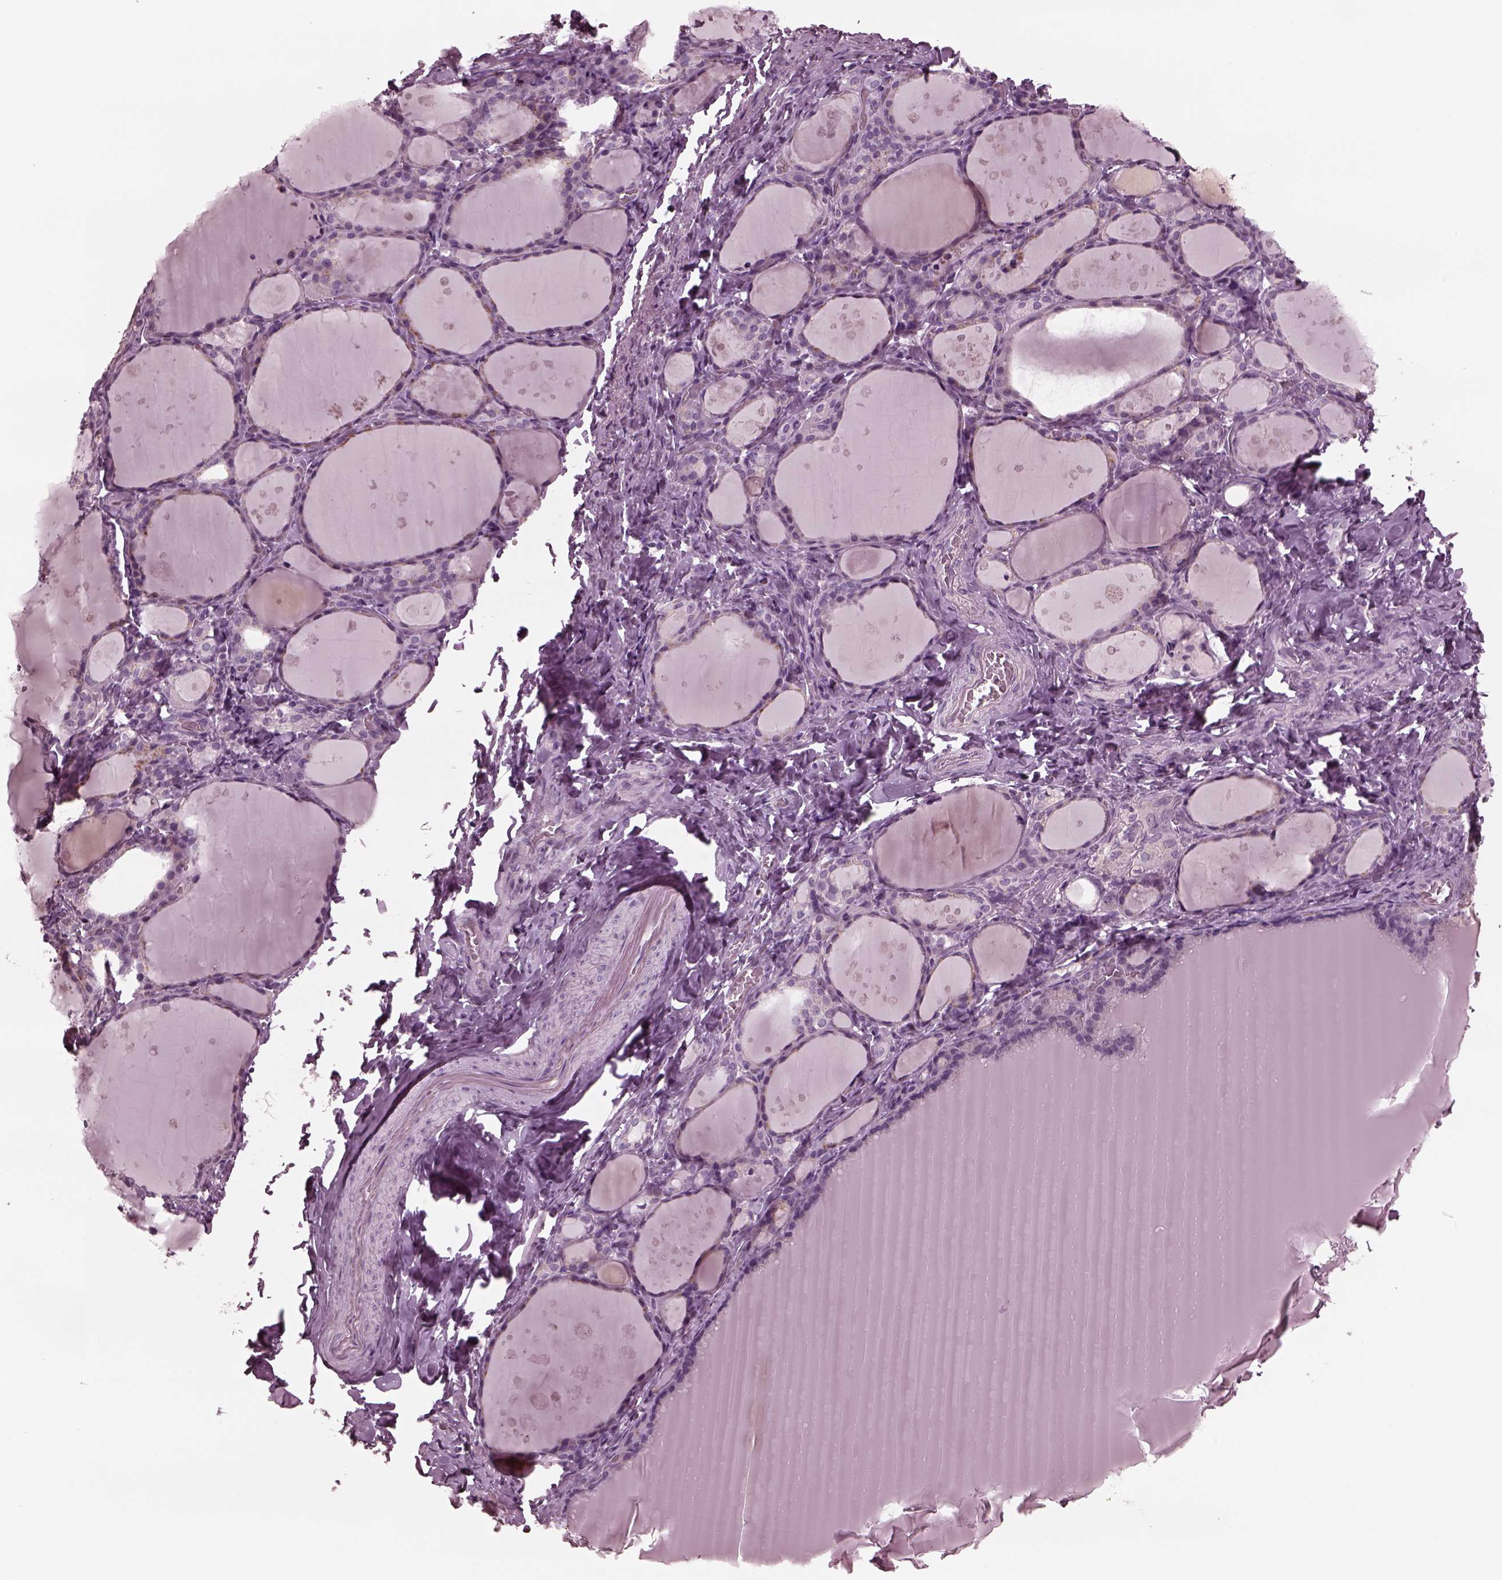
{"staining": {"intensity": "negative", "quantity": "none", "location": "none"}, "tissue": "thyroid gland", "cell_type": "Glandular cells", "image_type": "normal", "snomed": [{"axis": "morphology", "description": "Normal tissue, NOS"}, {"axis": "topography", "description": "Thyroid gland"}], "caption": "A micrograph of thyroid gland stained for a protein shows no brown staining in glandular cells. Brightfield microscopy of IHC stained with DAB (brown) and hematoxylin (blue), captured at high magnification.", "gene": "YY2", "patient": {"sex": "male", "age": 68}}